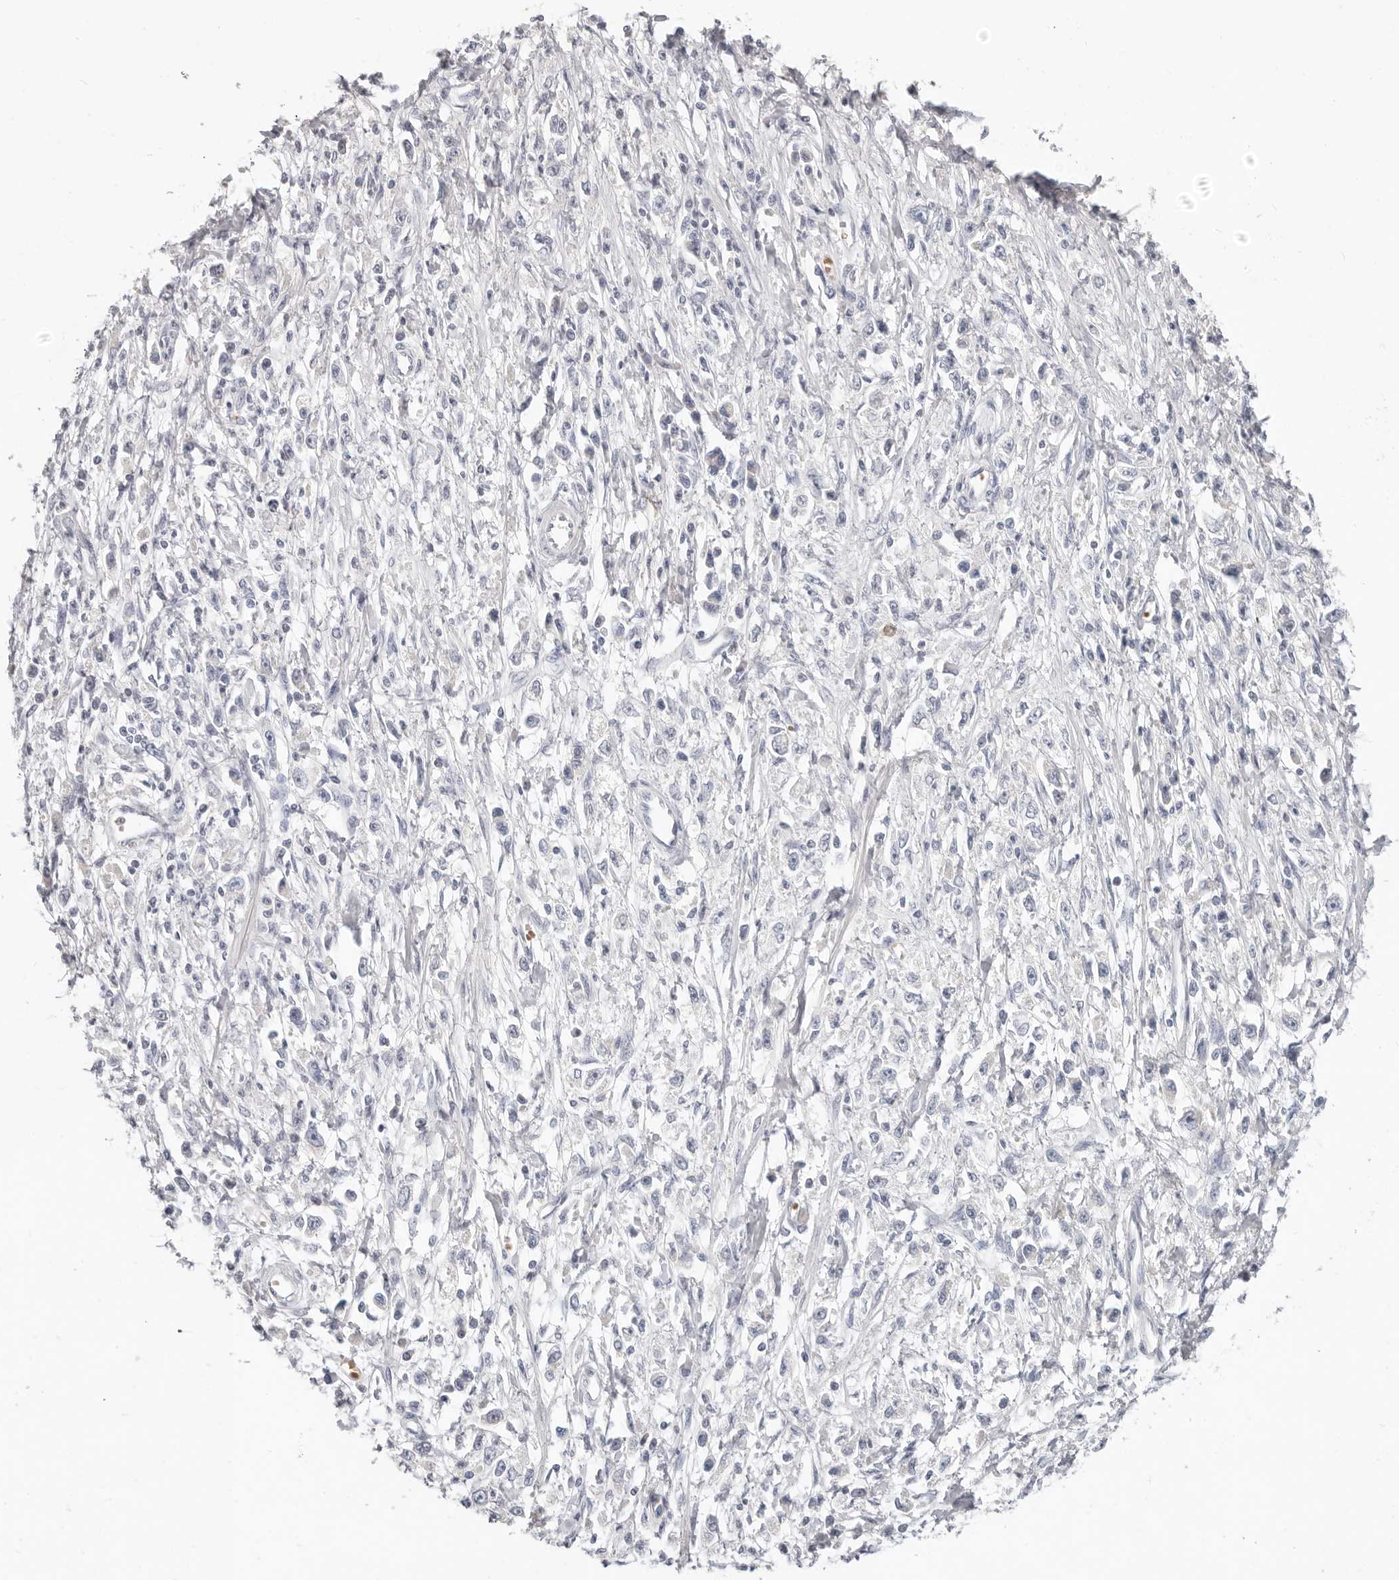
{"staining": {"intensity": "negative", "quantity": "none", "location": "none"}, "tissue": "stomach cancer", "cell_type": "Tumor cells", "image_type": "cancer", "snomed": [{"axis": "morphology", "description": "Adenocarcinoma, NOS"}, {"axis": "topography", "description": "Stomach"}], "caption": "A photomicrograph of stomach cancer stained for a protein reveals no brown staining in tumor cells. The staining is performed using DAB brown chromogen with nuclei counter-stained in using hematoxylin.", "gene": "TMEM63B", "patient": {"sex": "female", "age": 59}}